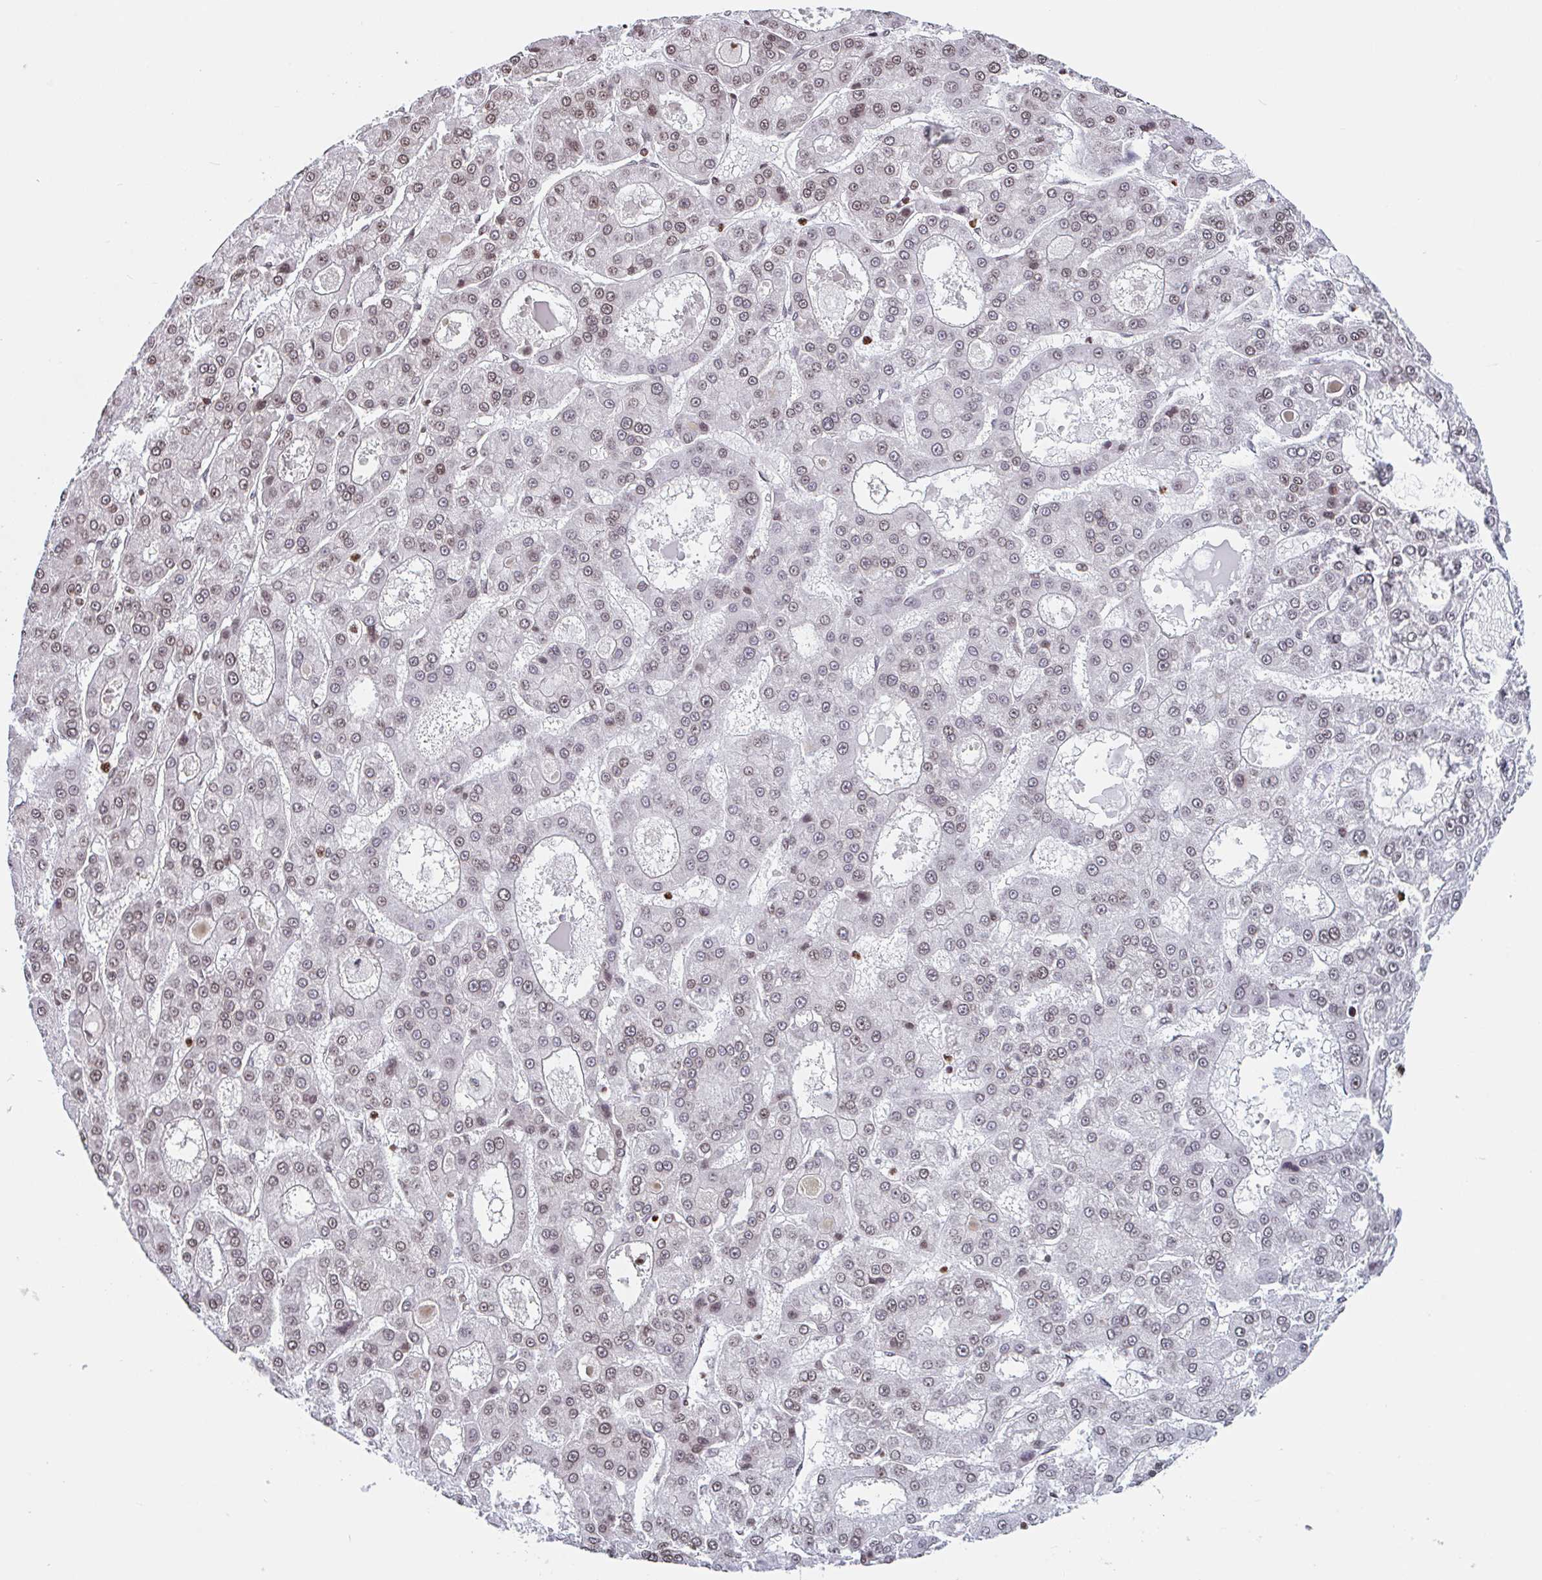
{"staining": {"intensity": "weak", "quantity": ">75%", "location": "nuclear"}, "tissue": "liver cancer", "cell_type": "Tumor cells", "image_type": "cancer", "snomed": [{"axis": "morphology", "description": "Carcinoma, Hepatocellular, NOS"}, {"axis": "topography", "description": "Liver"}], "caption": "This histopathology image demonstrates immunohistochemistry (IHC) staining of human liver cancer, with low weak nuclear expression in about >75% of tumor cells.", "gene": "NOL6", "patient": {"sex": "male", "age": 70}}